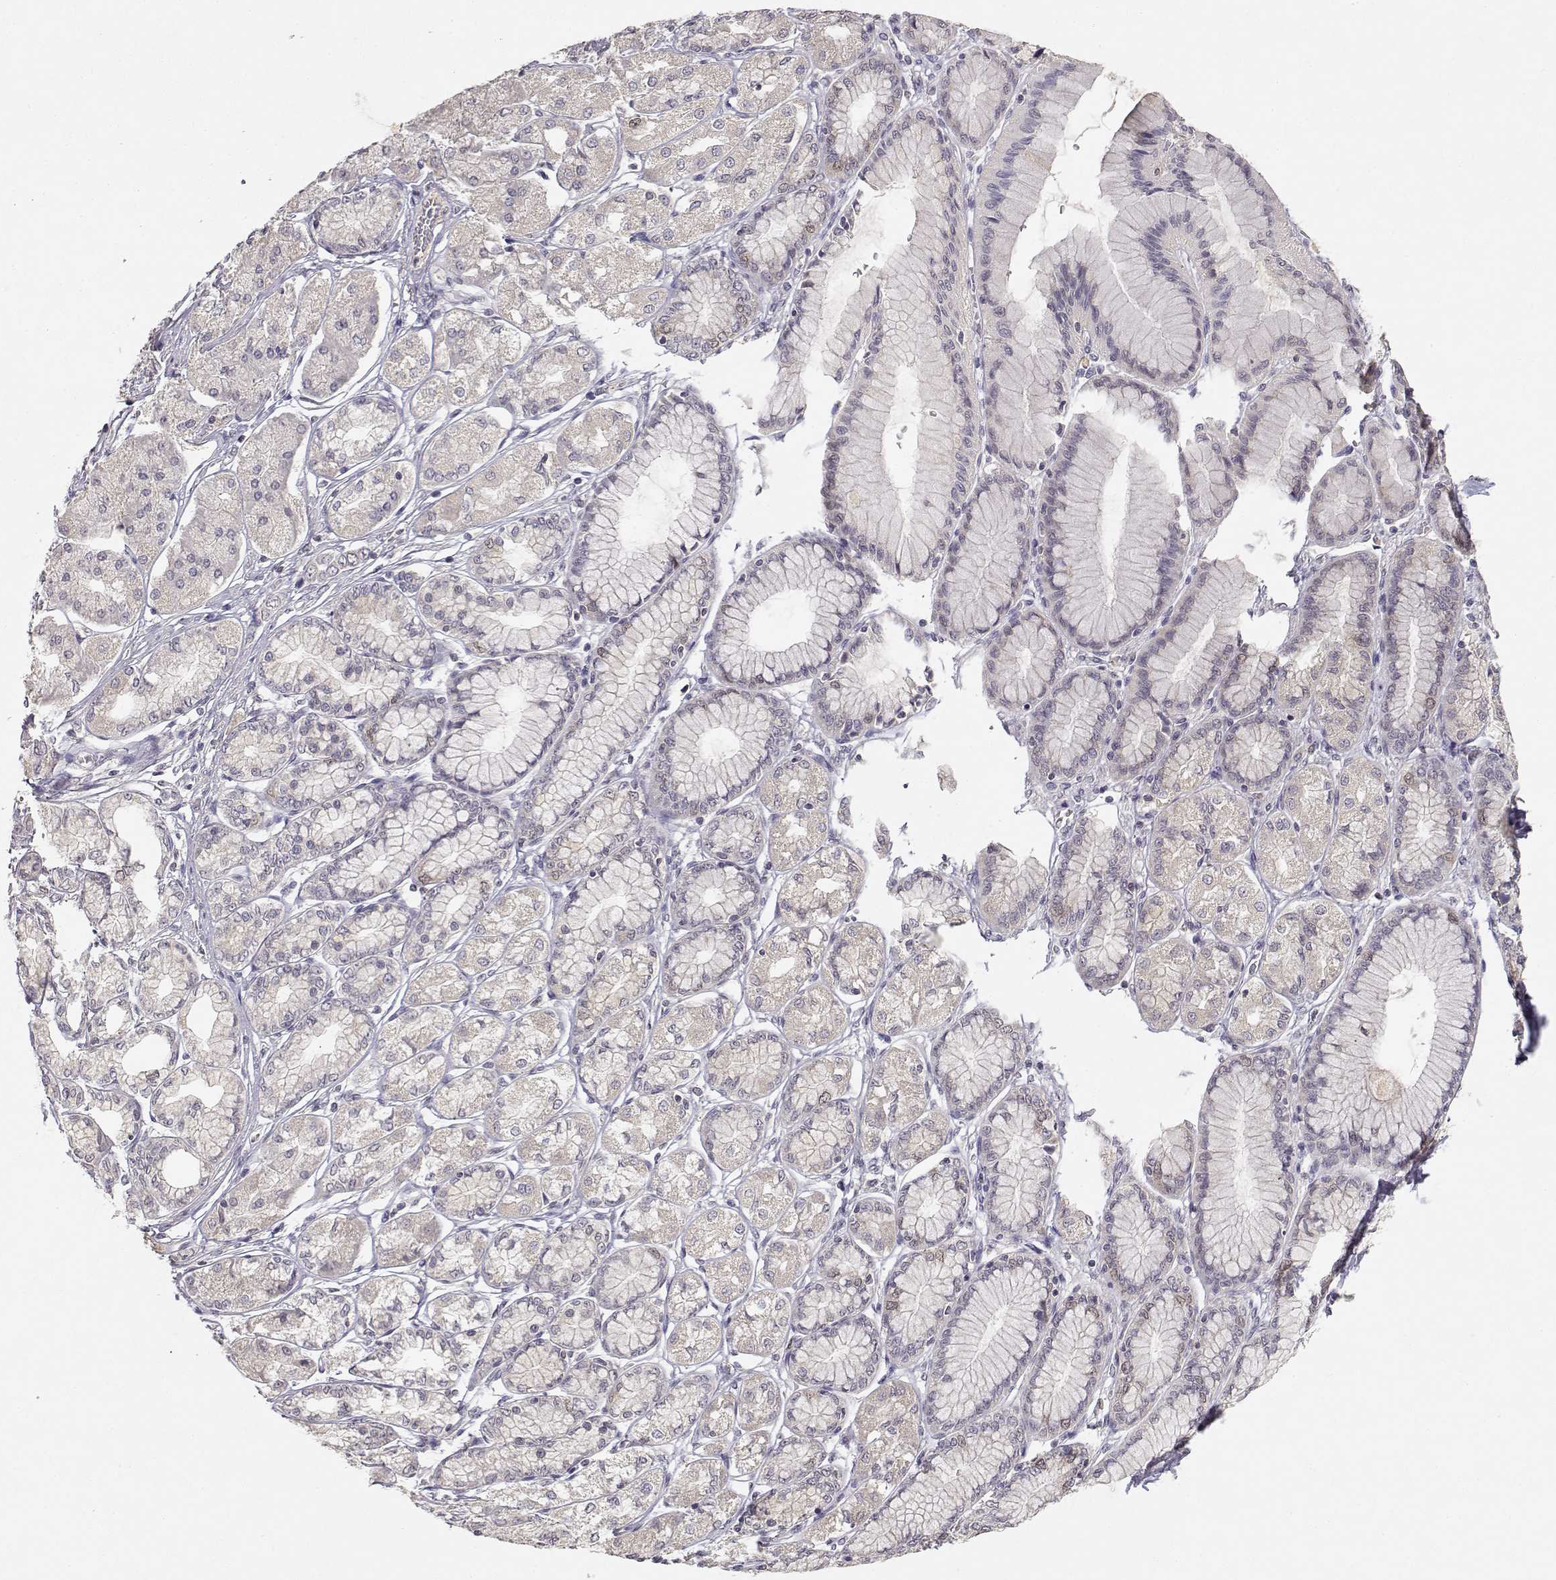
{"staining": {"intensity": "weak", "quantity": "<25%", "location": "nuclear"}, "tissue": "stomach cancer", "cell_type": "Tumor cells", "image_type": "cancer", "snomed": [{"axis": "morphology", "description": "Normal tissue, NOS"}, {"axis": "morphology", "description": "Adenocarcinoma, NOS"}, {"axis": "morphology", "description": "Adenocarcinoma, High grade"}, {"axis": "topography", "description": "Stomach, upper"}, {"axis": "topography", "description": "Stomach"}], "caption": "Immunohistochemistry photomicrograph of human stomach cancer (high-grade adenocarcinoma) stained for a protein (brown), which exhibits no positivity in tumor cells. (DAB (3,3'-diaminobenzidine) immunohistochemistry (IHC) with hematoxylin counter stain).", "gene": "RAD51", "patient": {"sex": "female", "age": 65}}